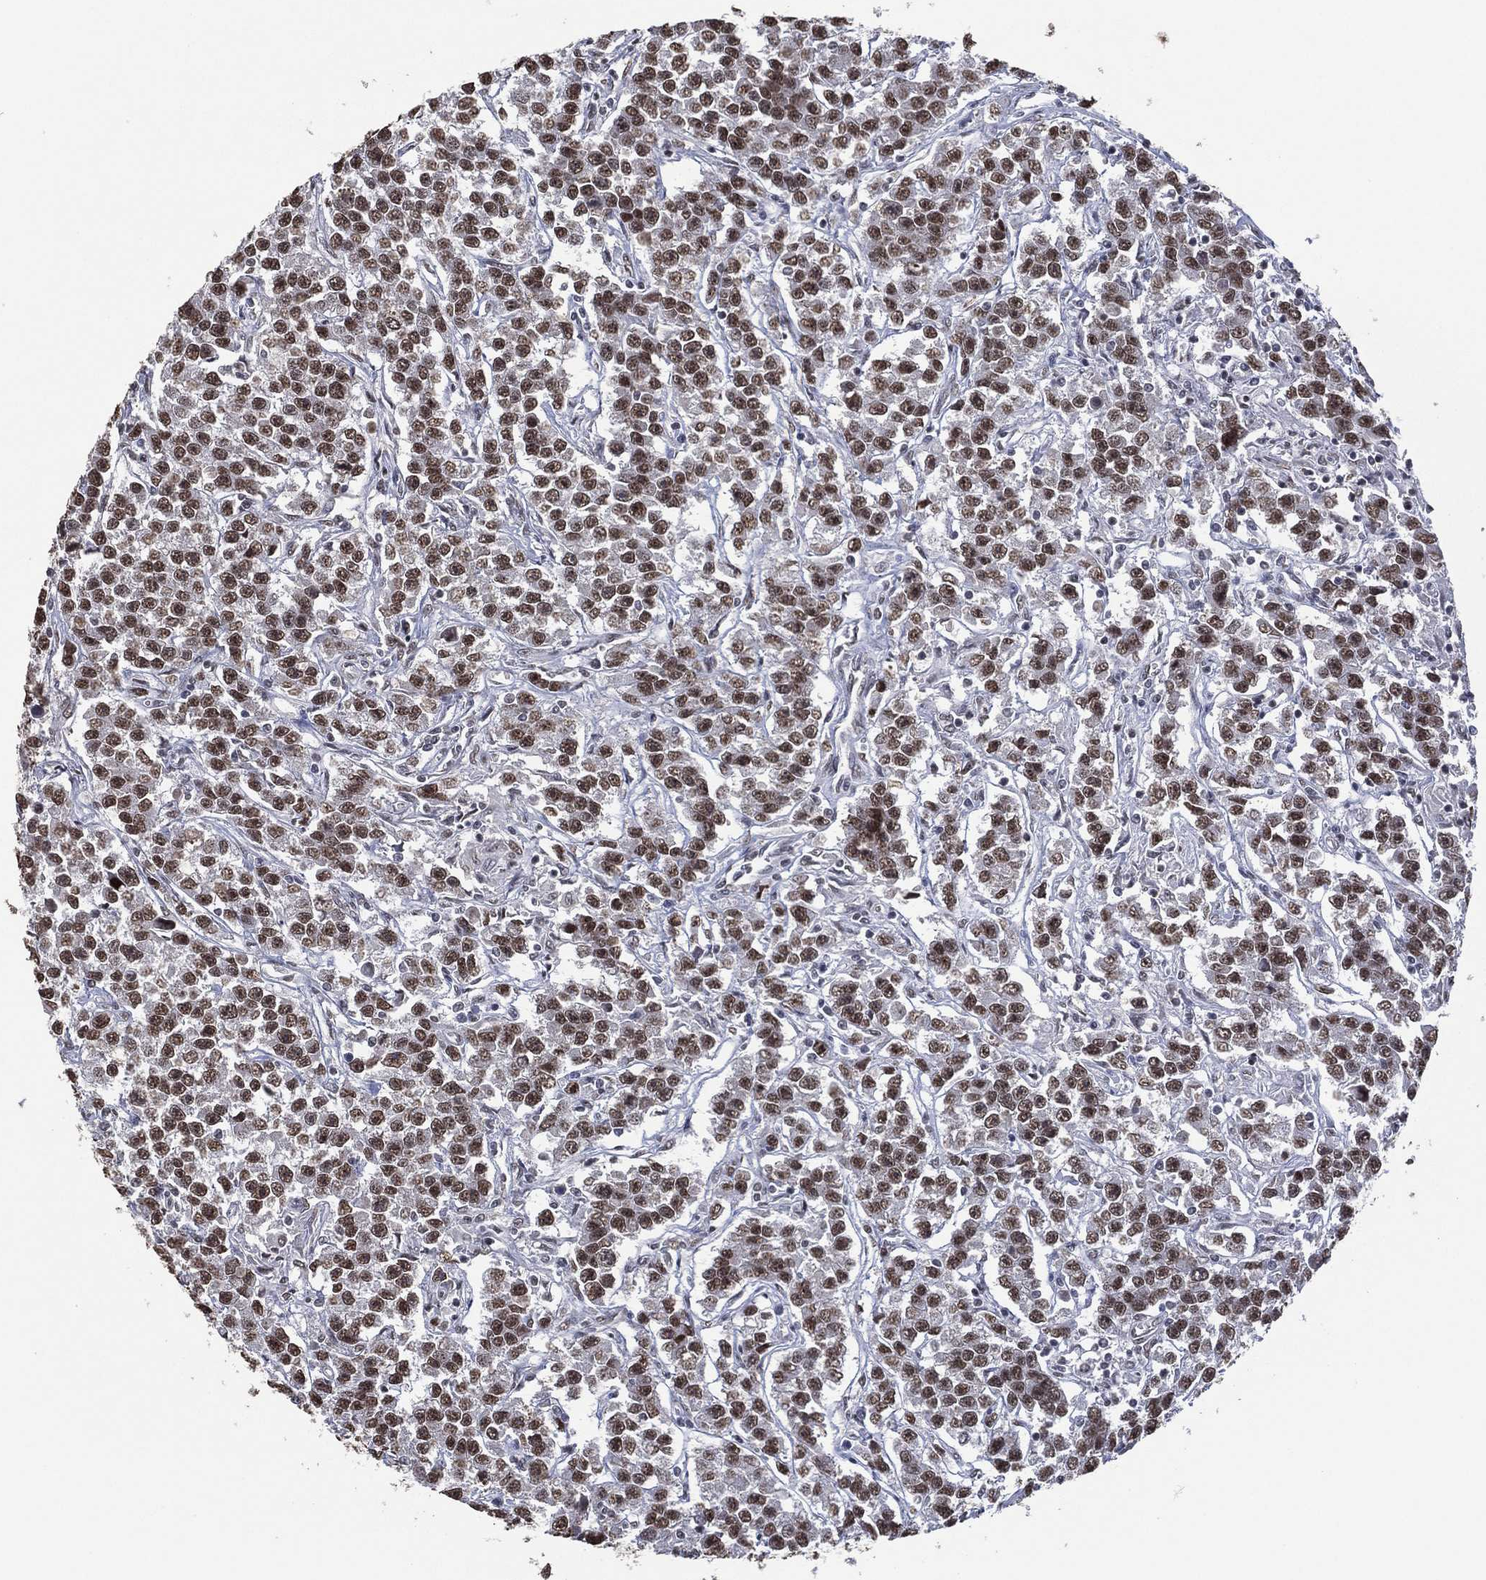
{"staining": {"intensity": "moderate", "quantity": ">75%", "location": "nuclear"}, "tissue": "testis cancer", "cell_type": "Tumor cells", "image_type": "cancer", "snomed": [{"axis": "morphology", "description": "Seminoma, NOS"}, {"axis": "topography", "description": "Testis"}], "caption": "Testis seminoma stained for a protein (brown) shows moderate nuclear positive positivity in about >75% of tumor cells.", "gene": "EHMT1", "patient": {"sex": "male", "age": 59}}